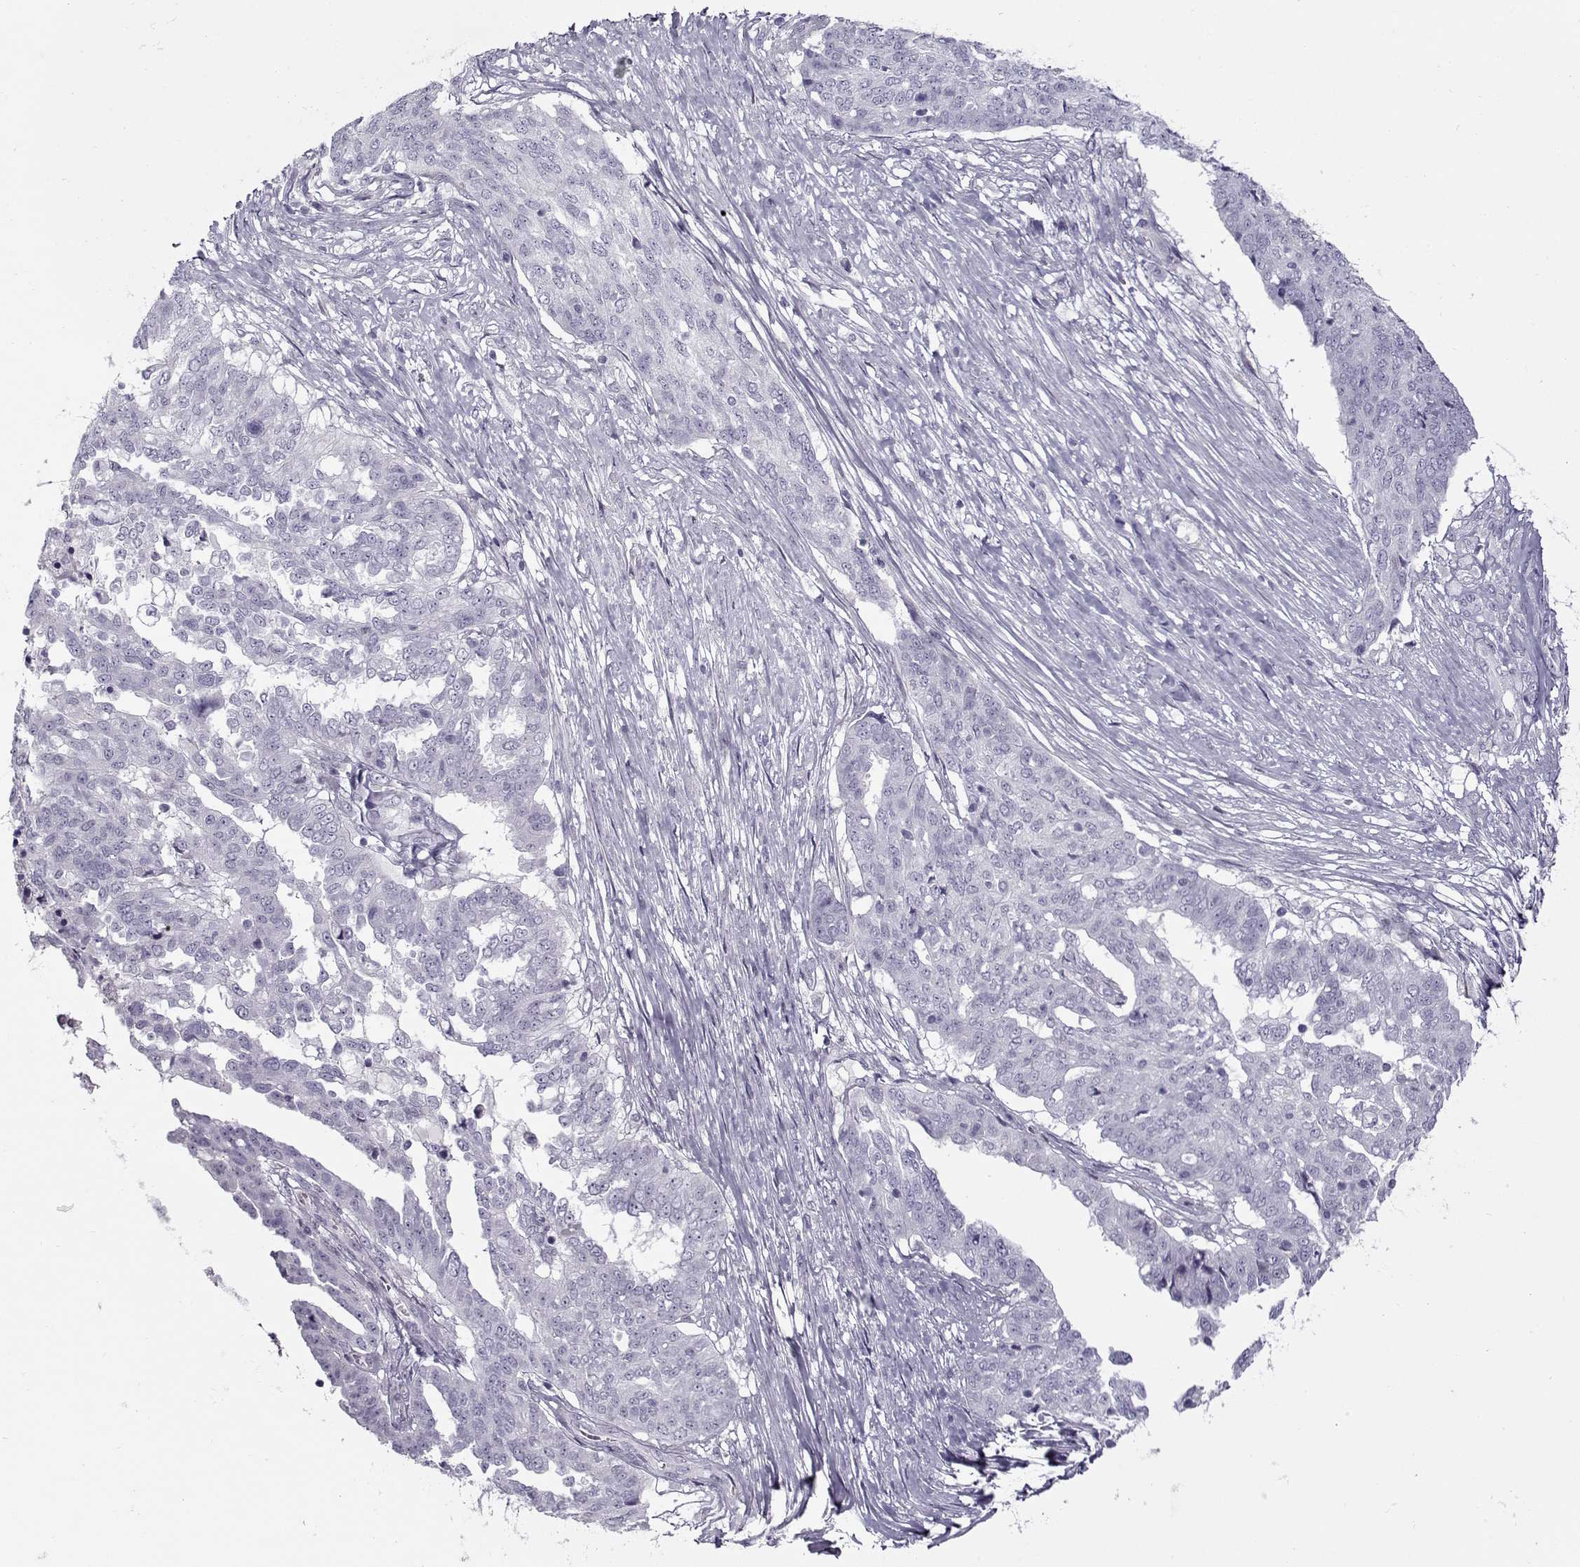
{"staining": {"intensity": "negative", "quantity": "none", "location": "none"}, "tissue": "ovarian cancer", "cell_type": "Tumor cells", "image_type": "cancer", "snomed": [{"axis": "morphology", "description": "Cystadenocarcinoma, serous, NOS"}, {"axis": "topography", "description": "Ovary"}], "caption": "High power microscopy micrograph of an immunohistochemistry histopathology image of ovarian cancer, revealing no significant expression in tumor cells.", "gene": "GAGE2A", "patient": {"sex": "female", "age": 67}}